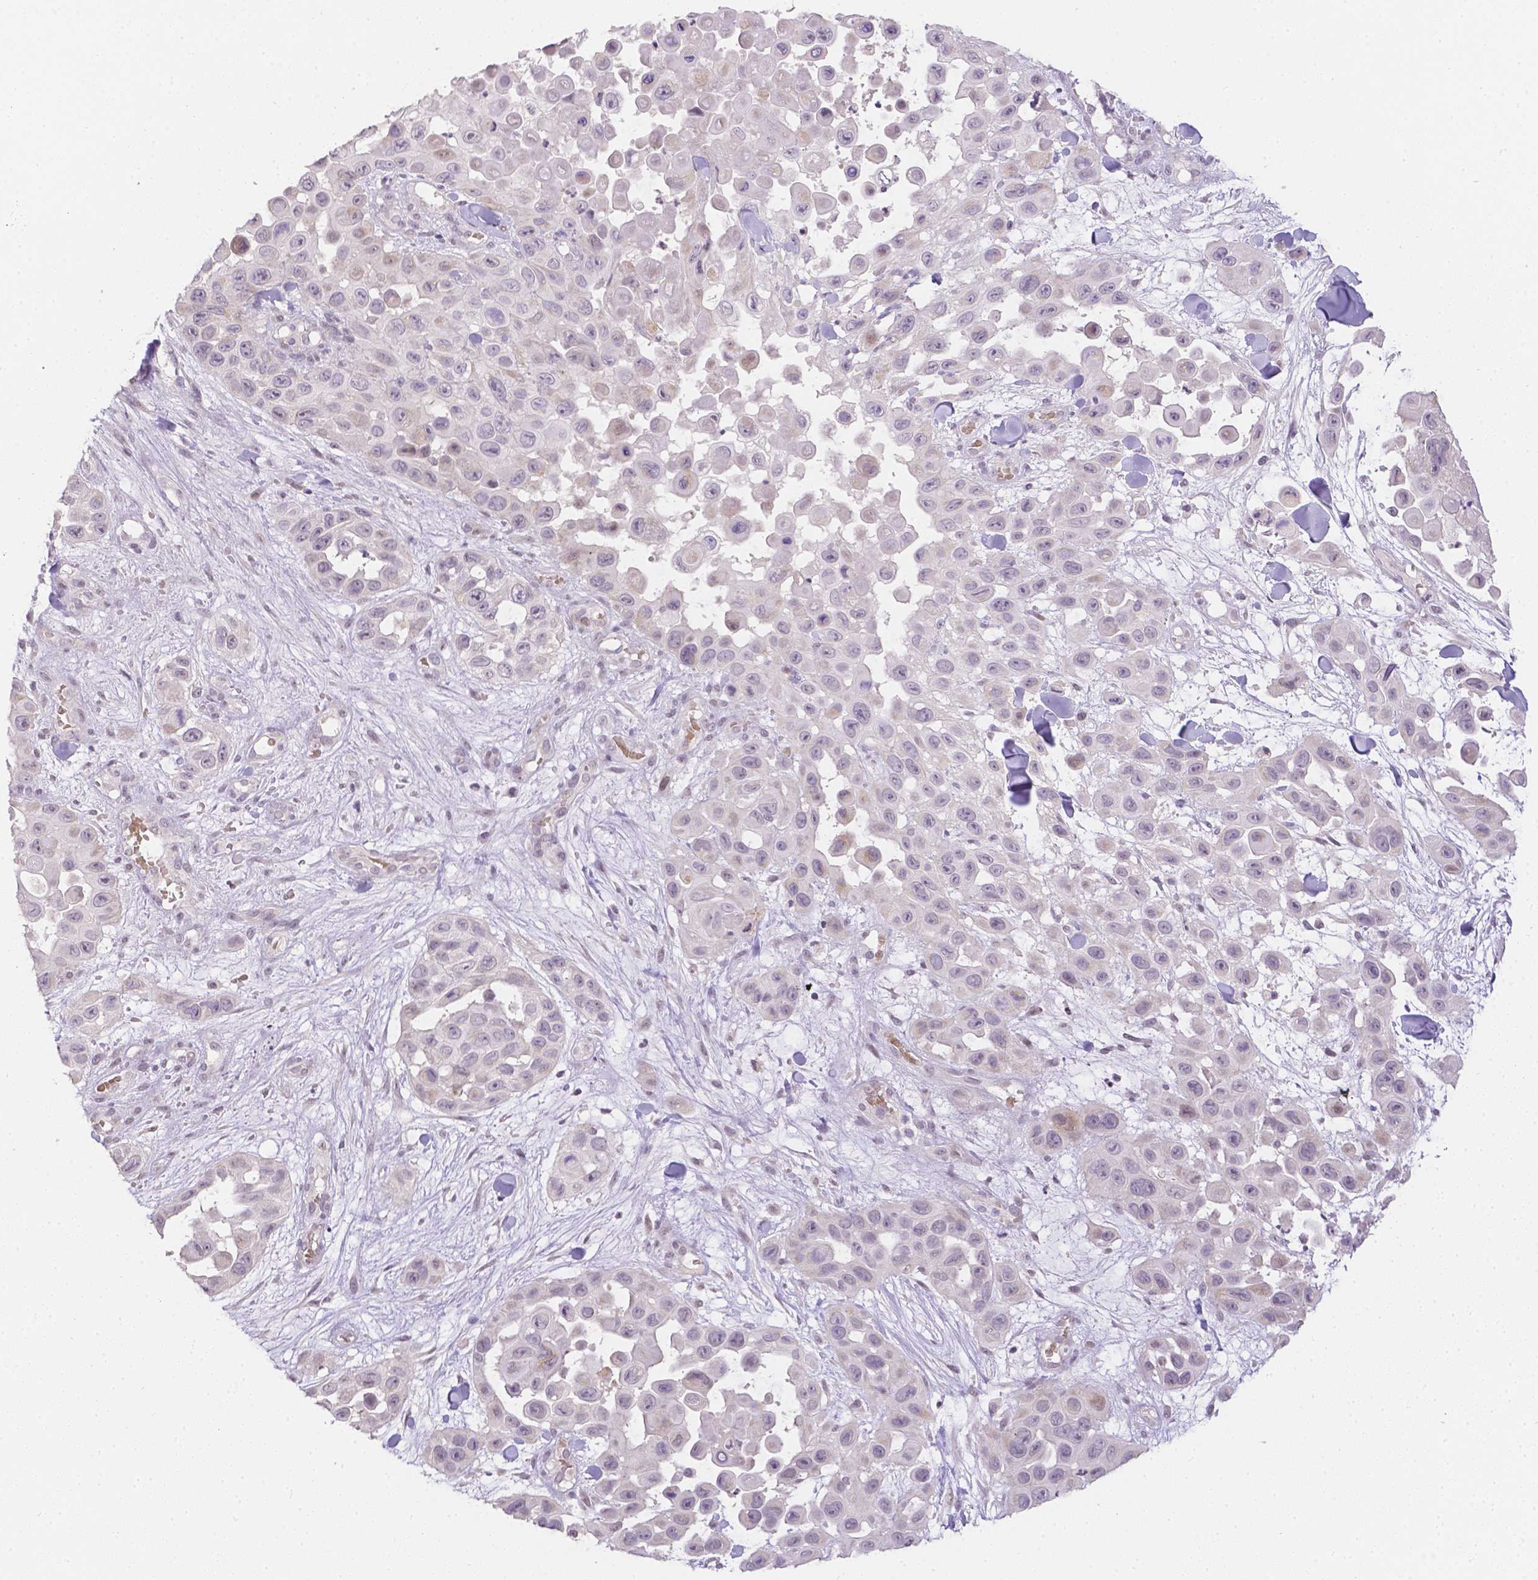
{"staining": {"intensity": "negative", "quantity": "none", "location": "none"}, "tissue": "skin cancer", "cell_type": "Tumor cells", "image_type": "cancer", "snomed": [{"axis": "morphology", "description": "Squamous cell carcinoma, NOS"}, {"axis": "topography", "description": "Skin"}], "caption": "Immunohistochemistry (IHC) of human skin cancer (squamous cell carcinoma) reveals no expression in tumor cells.", "gene": "ZNF280B", "patient": {"sex": "male", "age": 81}}